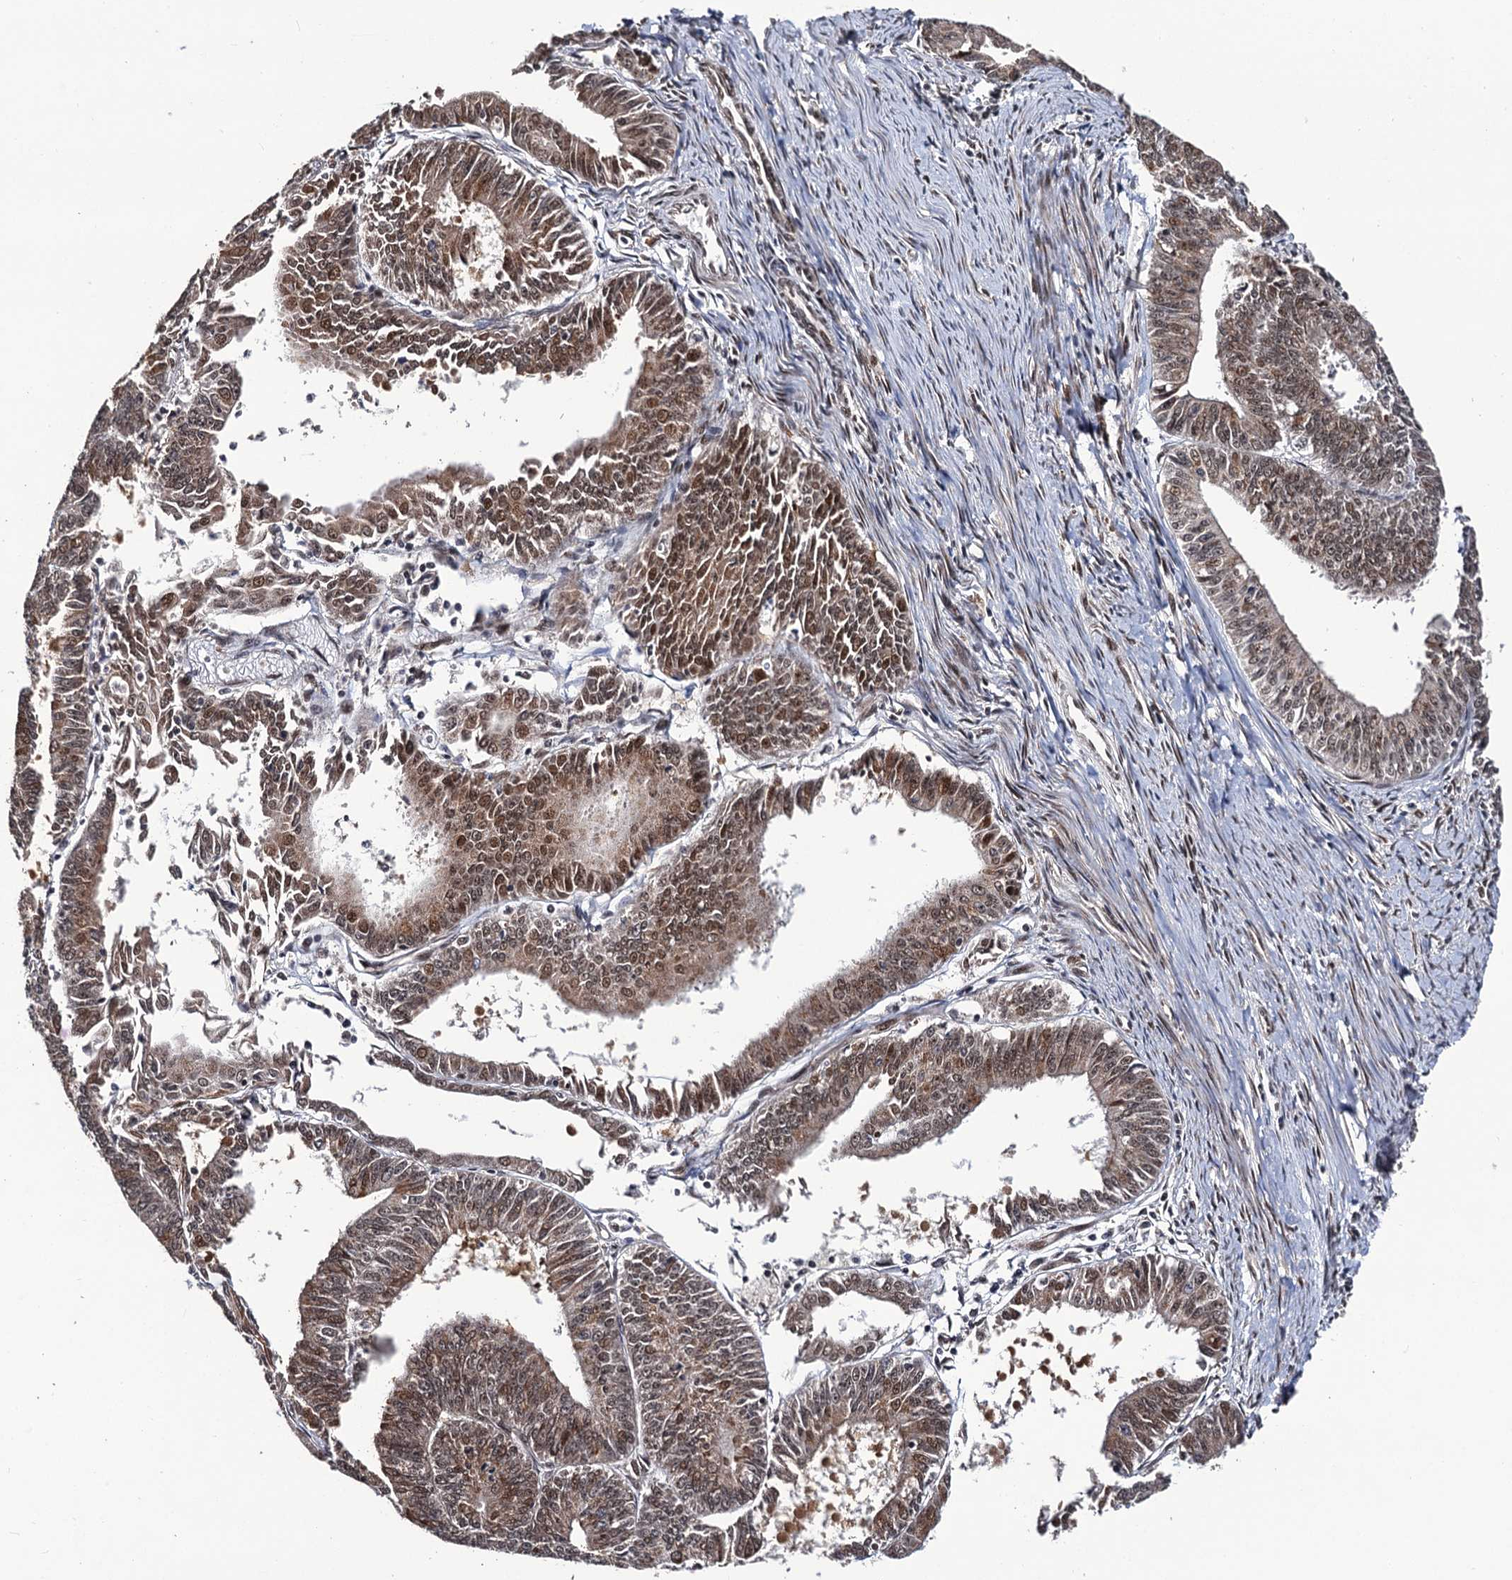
{"staining": {"intensity": "moderate", "quantity": "25%-75%", "location": "cytoplasmic/membranous,nuclear"}, "tissue": "endometrial cancer", "cell_type": "Tumor cells", "image_type": "cancer", "snomed": [{"axis": "morphology", "description": "Adenocarcinoma, NOS"}, {"axis": "topography", "description": "Endometrium"}], "caption": "Tumor cells display moderate cytoplasmic/membranous and nuclear positivity in approximately 25%-75% of cells in endometrial adenocarcinoma.", "gene": "LRRC63", "patient": {"sex": "female", "age": 73}}